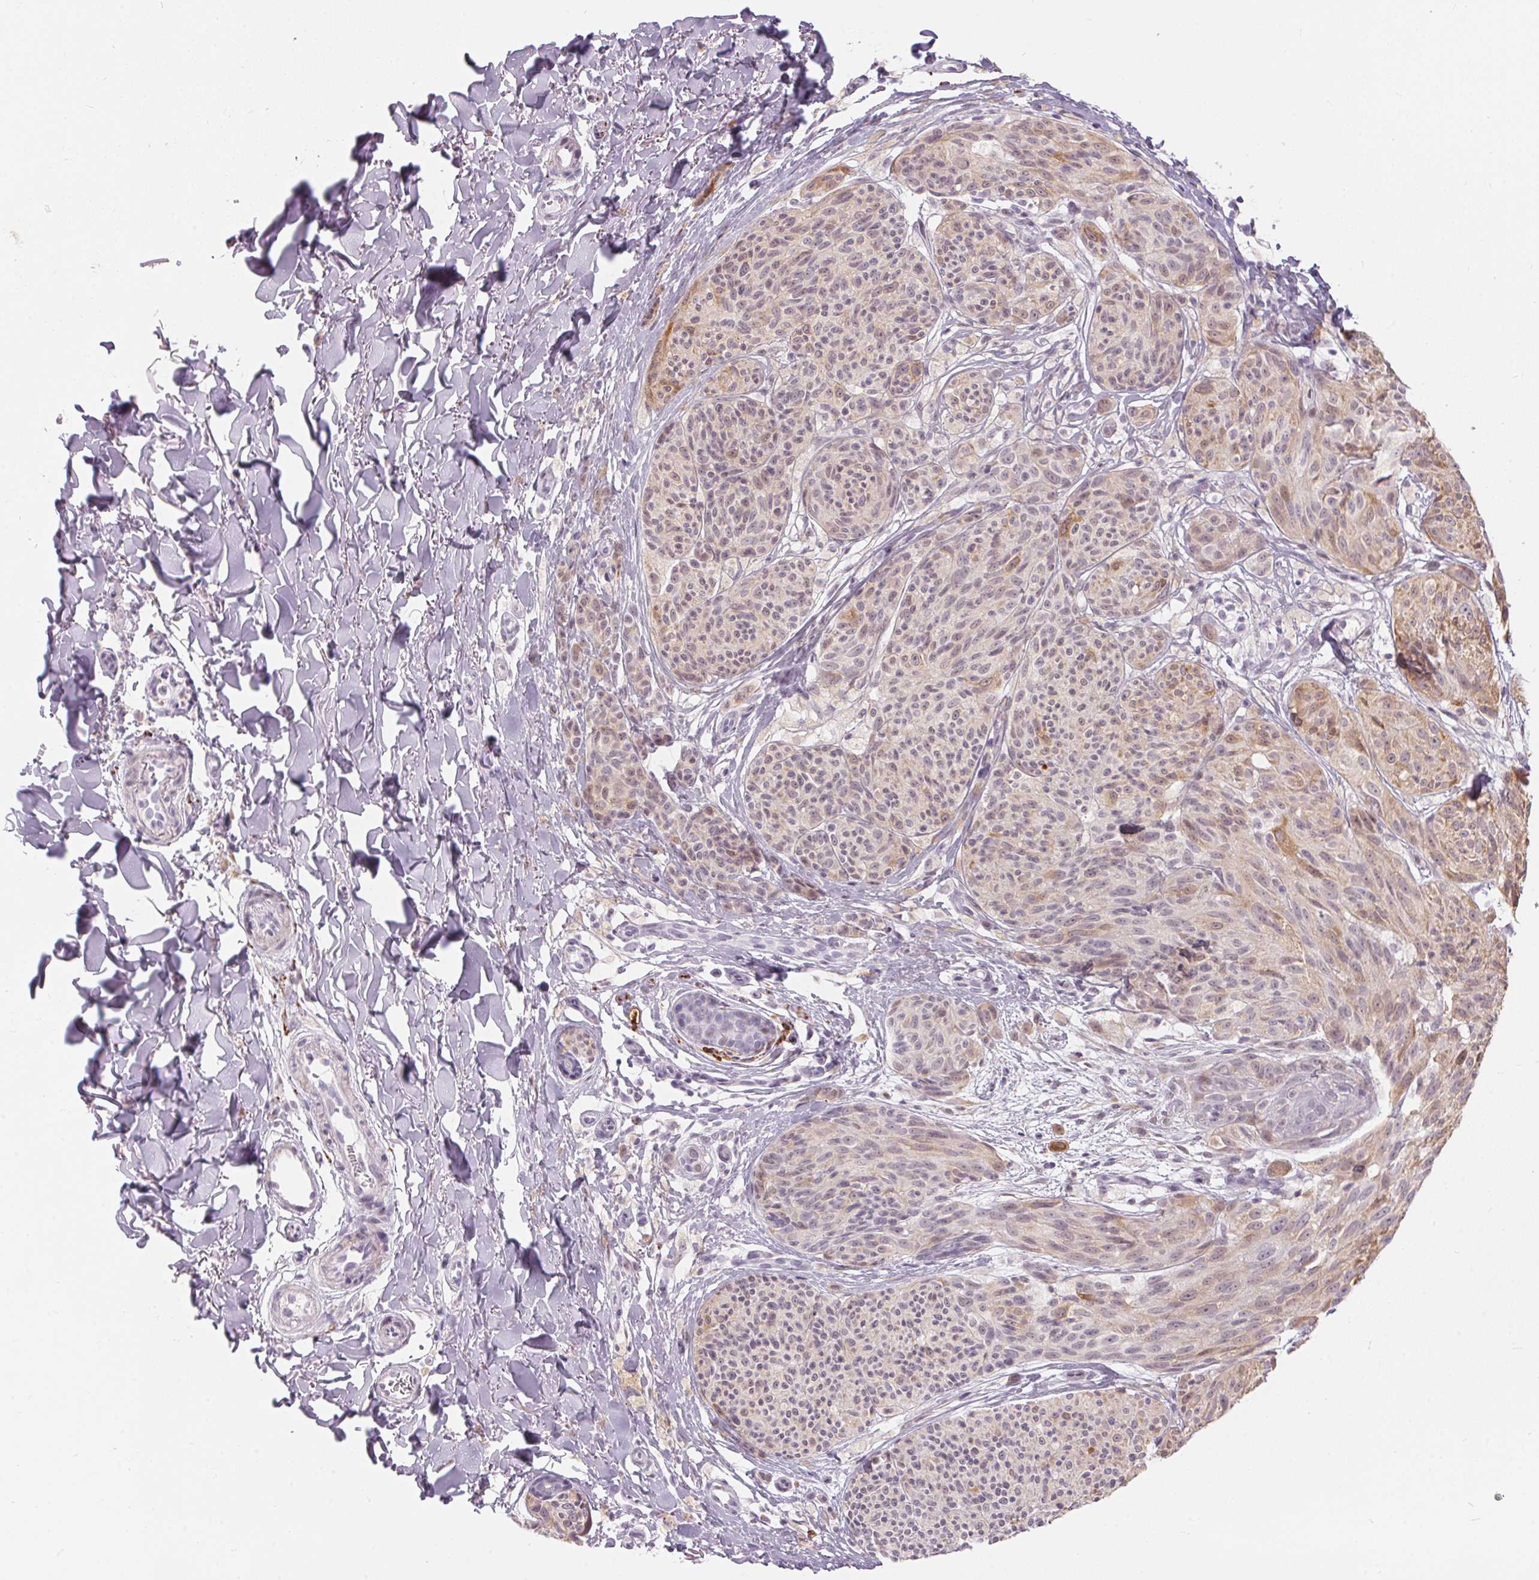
{"staining": {"intensity": "weak", "quantity": "25%-75%", "location": "cytoplasmic/membranous"}, "tissue": "melanoma", "cell_type": "Tumor cells", "image_type": "cancer", "snomed": [{"axis": "morphology", "description": "Malignant melanoma, NOS"}, {"axis": "topography", "description": "Skin"}], "caption": "Immunohistochemical staining of human malignant melanoma exhibits weak cytoplasmic/membranous protein expression in about 25%-75% of tumor cells.", "gene": "CADPS", "patient": {"sex": "female", "age": 87}}